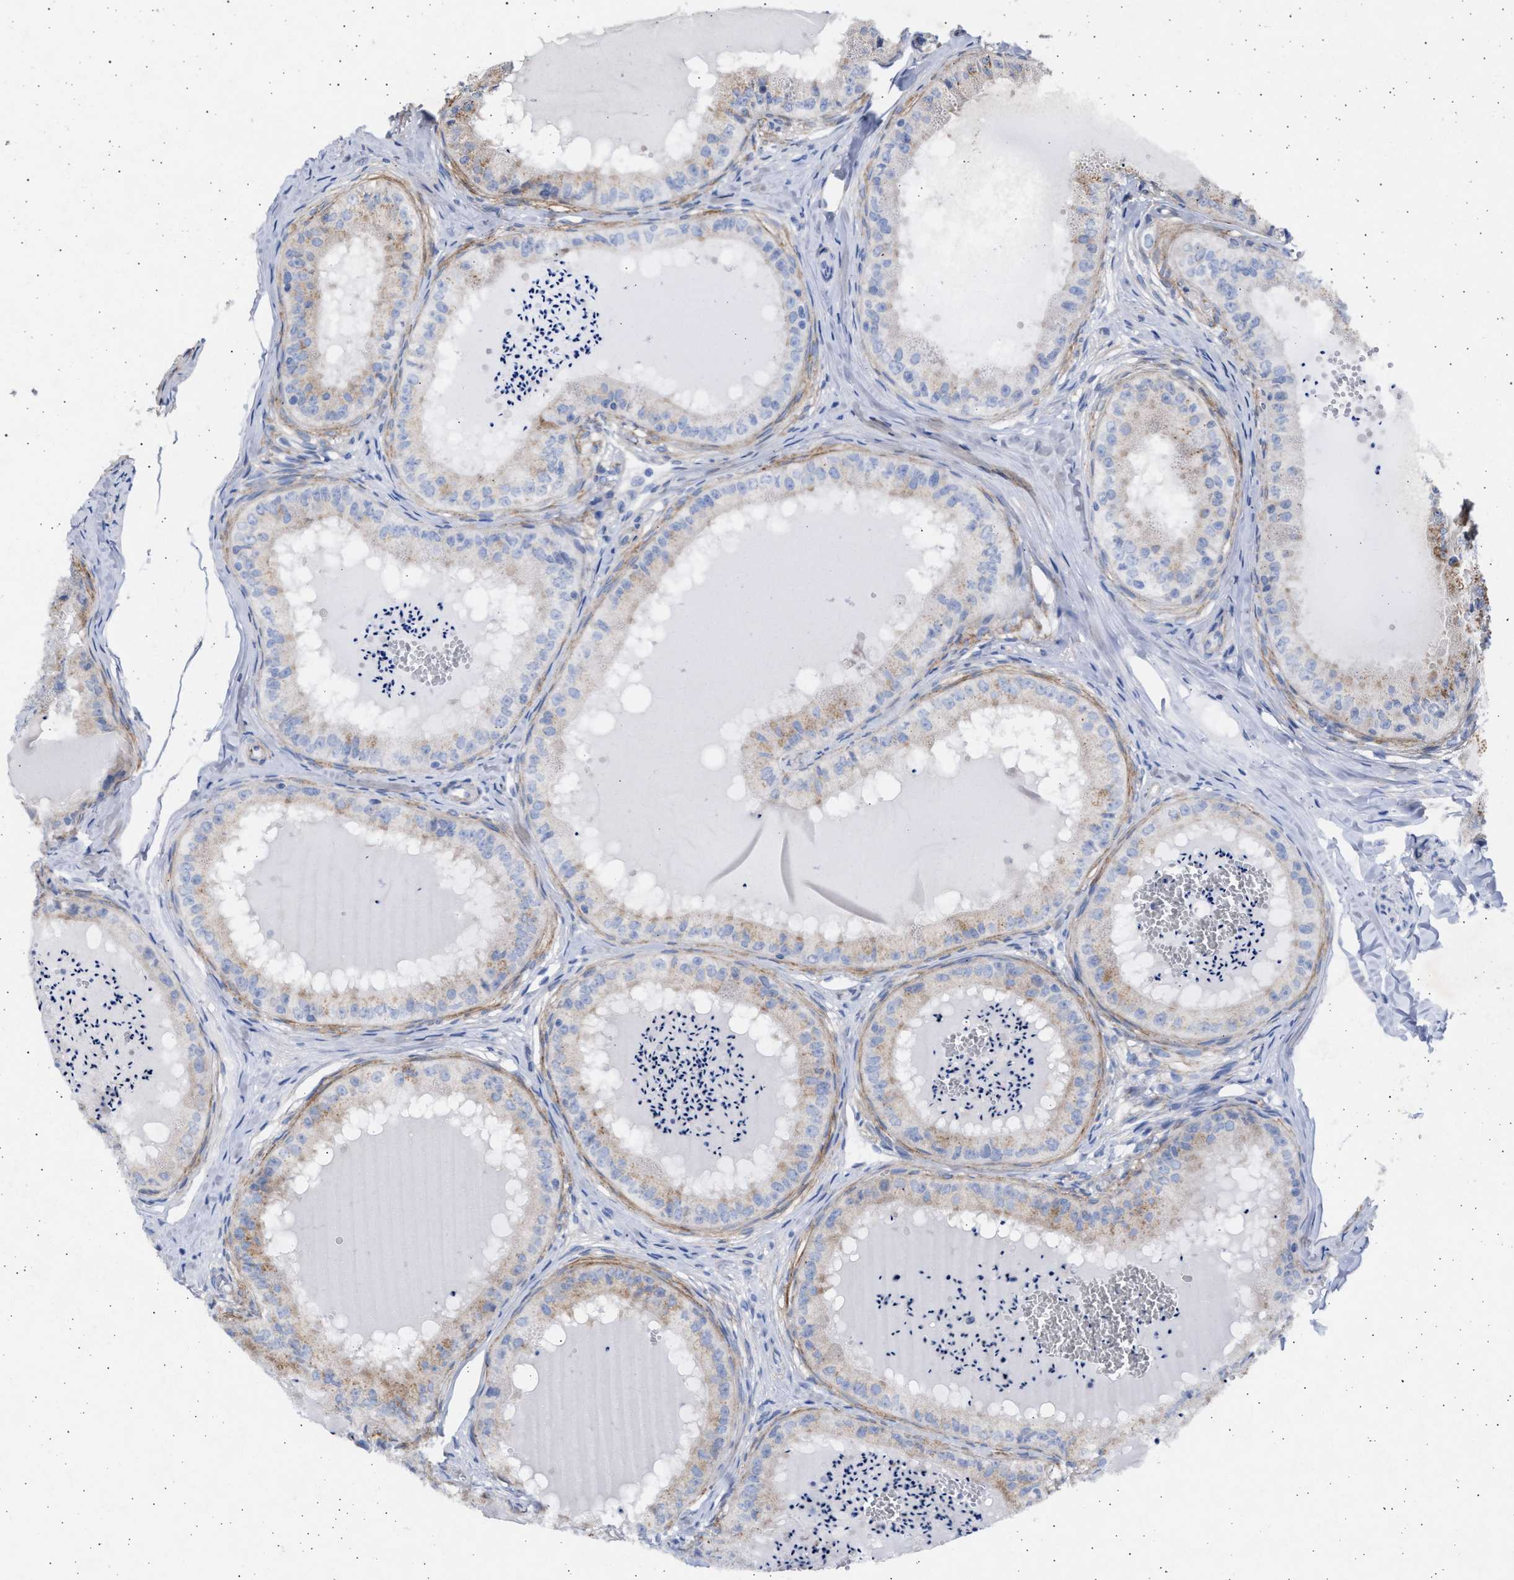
{"staining": {"intensity": "weak", "quantity": "25%-75%", "location": "cytoplasmic/membranous"}, "tissue": "epididymis", "cell_type": "Glandular cells", "image_type": "normal", "snomed": [{"axis": "morphology", "description": "Normal tissue, NOS"}, {"axis": "topography", "description": "Epididymis"}], "caption": "Immunohistochemical staining of benign human epididymis demonstrates weak cytoplasmic/membranous protein expression in about 25%-75% of glandular cells.", "gene": "NBR1", "patient": {"sex": "male", "age": 31}}